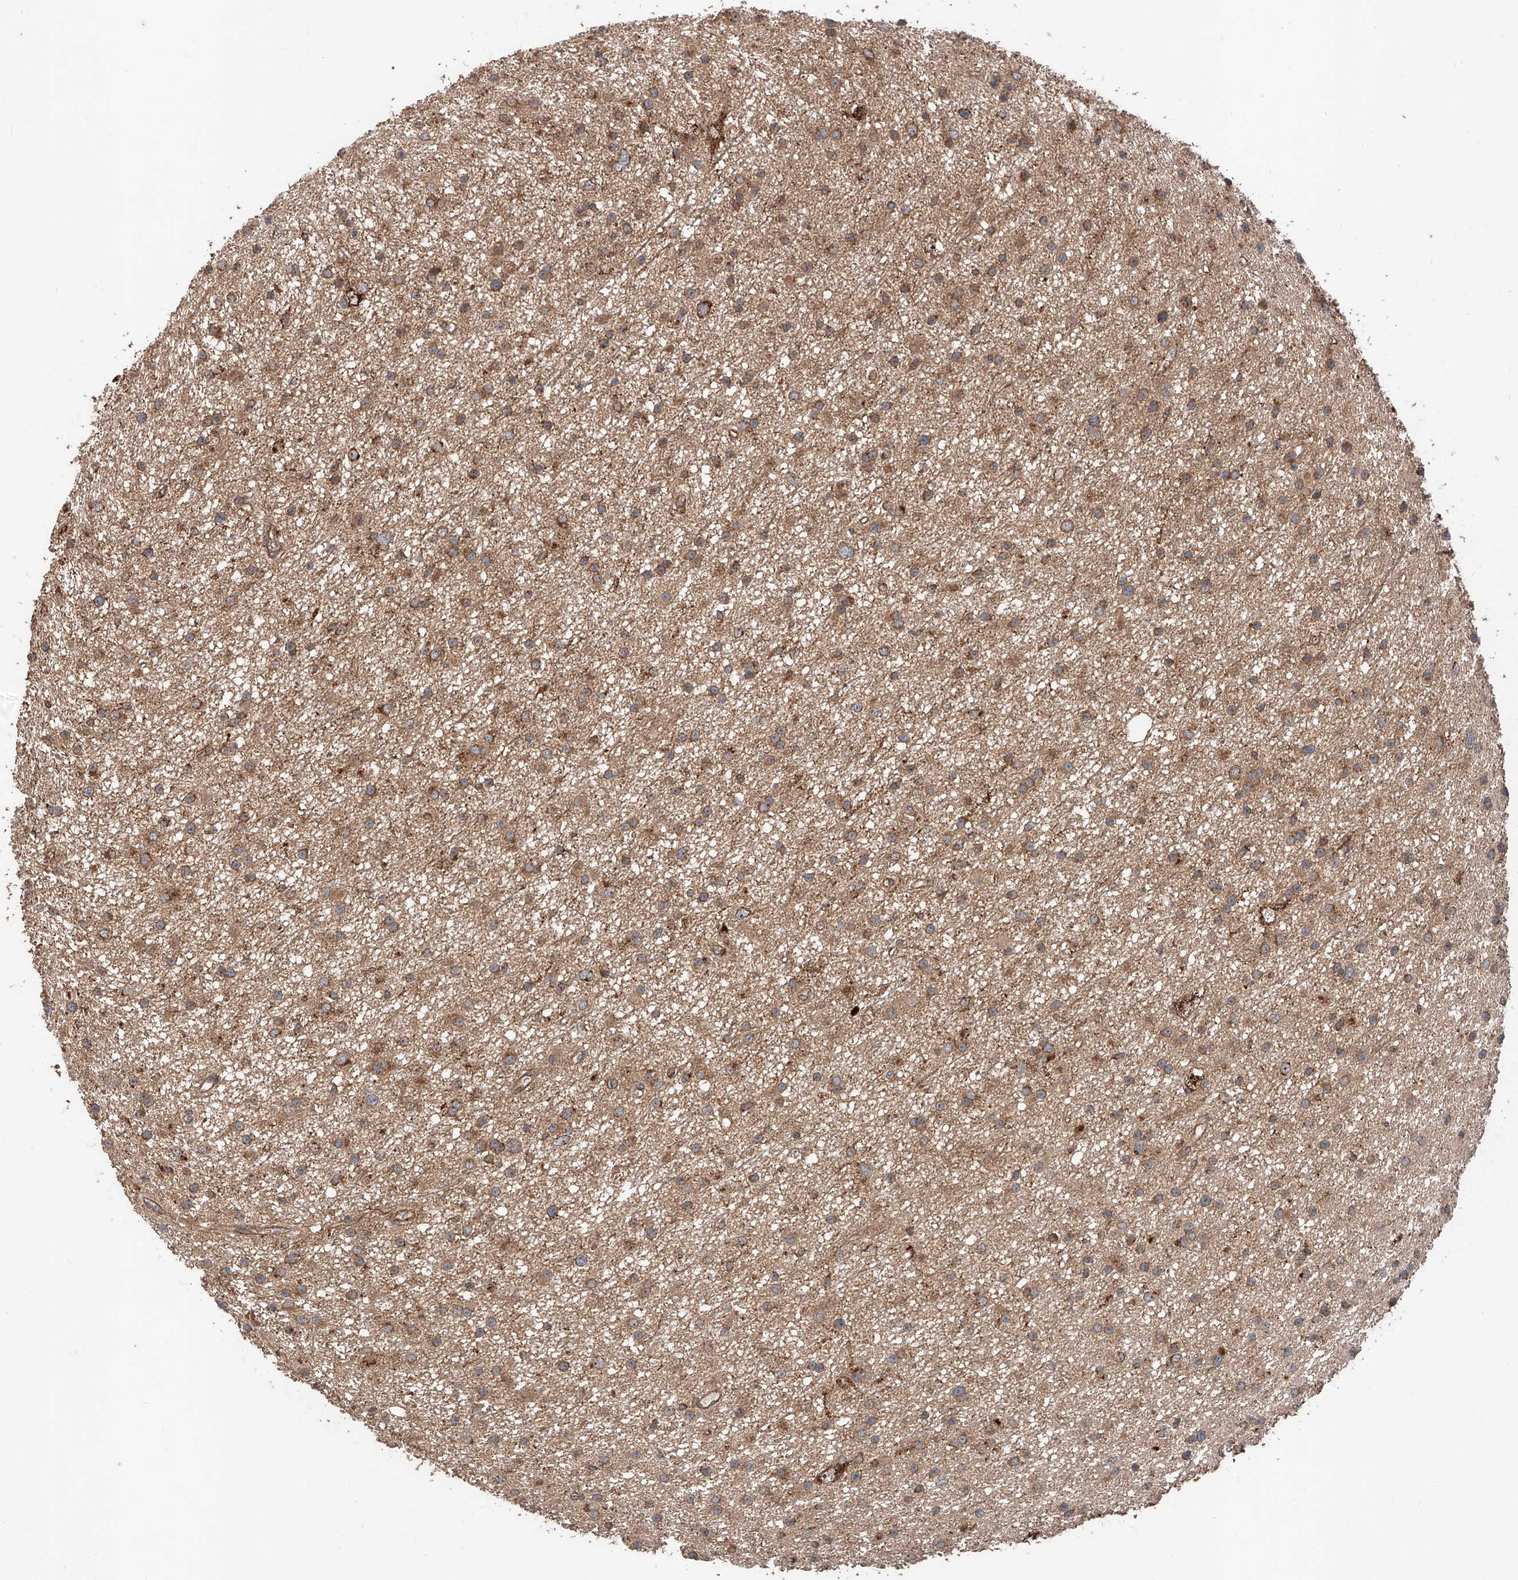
{"staining": {"intensity": "moderate", "quantity": ">75%", "location": "cytoplasmic/membranous"}, "tissue": "glioma", "cell_type": "Tumor cells", "image_type": "cancer", "snomed": [{"axis": "morphology", "description": "Glioma, malignant, Low grade"}, {"axis": "topography", "description": "Cerebral cortex"}], "caption": "A brown stain highlights moderate cytoplasmic/membranous expression of a protein in human glioma tumor cells. The staining is performed using DAB brown chromogen to label protein expression. The nuclei are counter-stained blue using hematoxylin.", "gene": "PISD", "patient": {"sex": "female", "age": 39}}